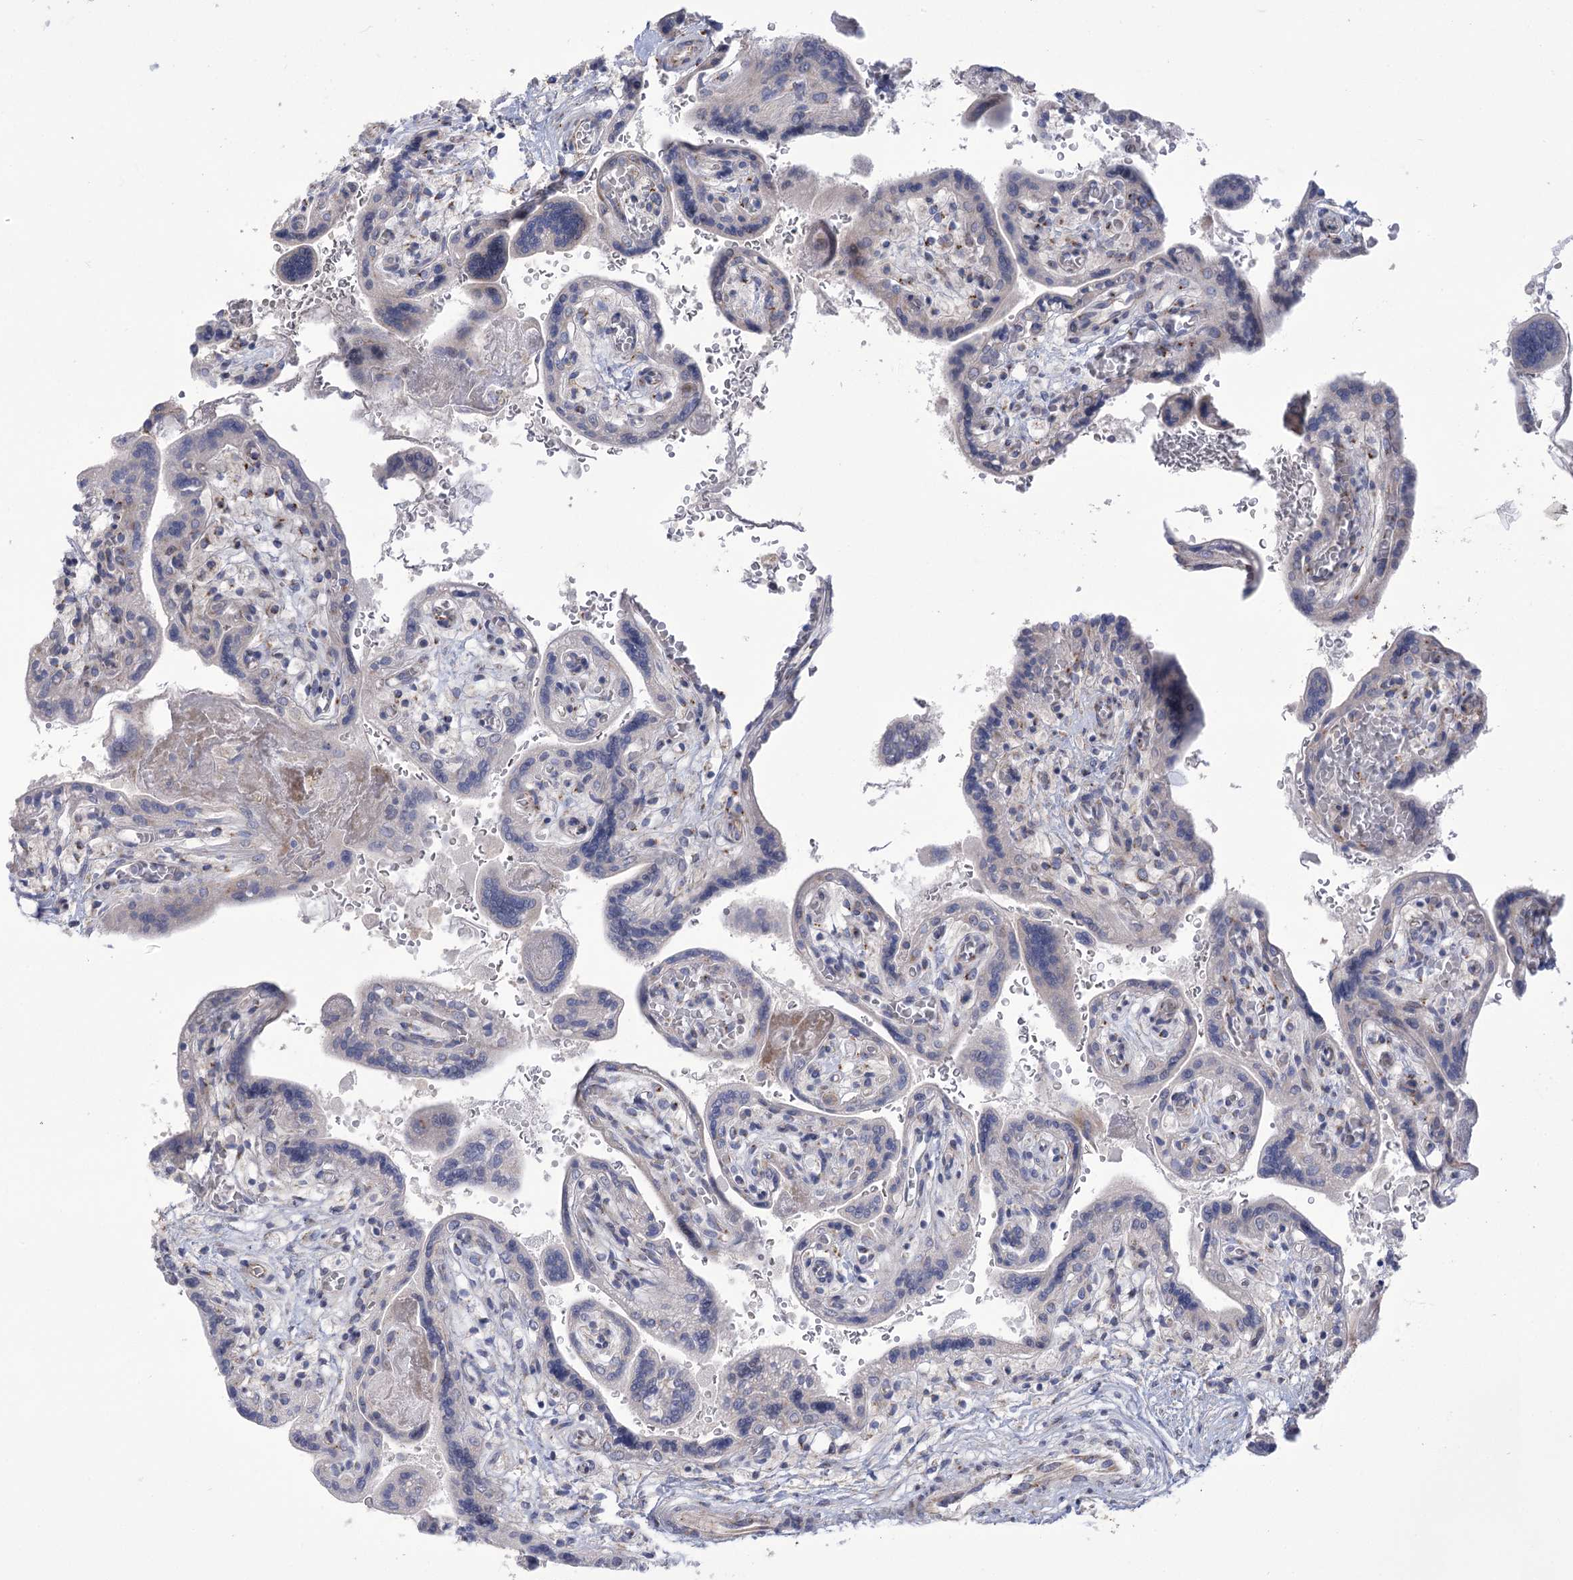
{"staining": {"intensity": "weak", "quantity": "<25%", "location": "cytoplasmic/membranous"}, "tissue": "placenta", "cell_type": "Trophoblastic cells", "image_type": "normal", "snomed": [{"axis": "morphology", "description": "Normal tissue, NOS"}, {"axis": "topography", "description": "Placenta"}], "caption": "A high-resolution histopathology image shows IHC staining of normal placenta, which displays no significant staining in trophoblastic cells. The staining was performed using DAB to visualize the protein expression in brown, while the nuclei were stained in blue with hematoxylin (Magnification: 20x).", "gene": "NME7", "patient": {"sex": "female", "age": 37}}